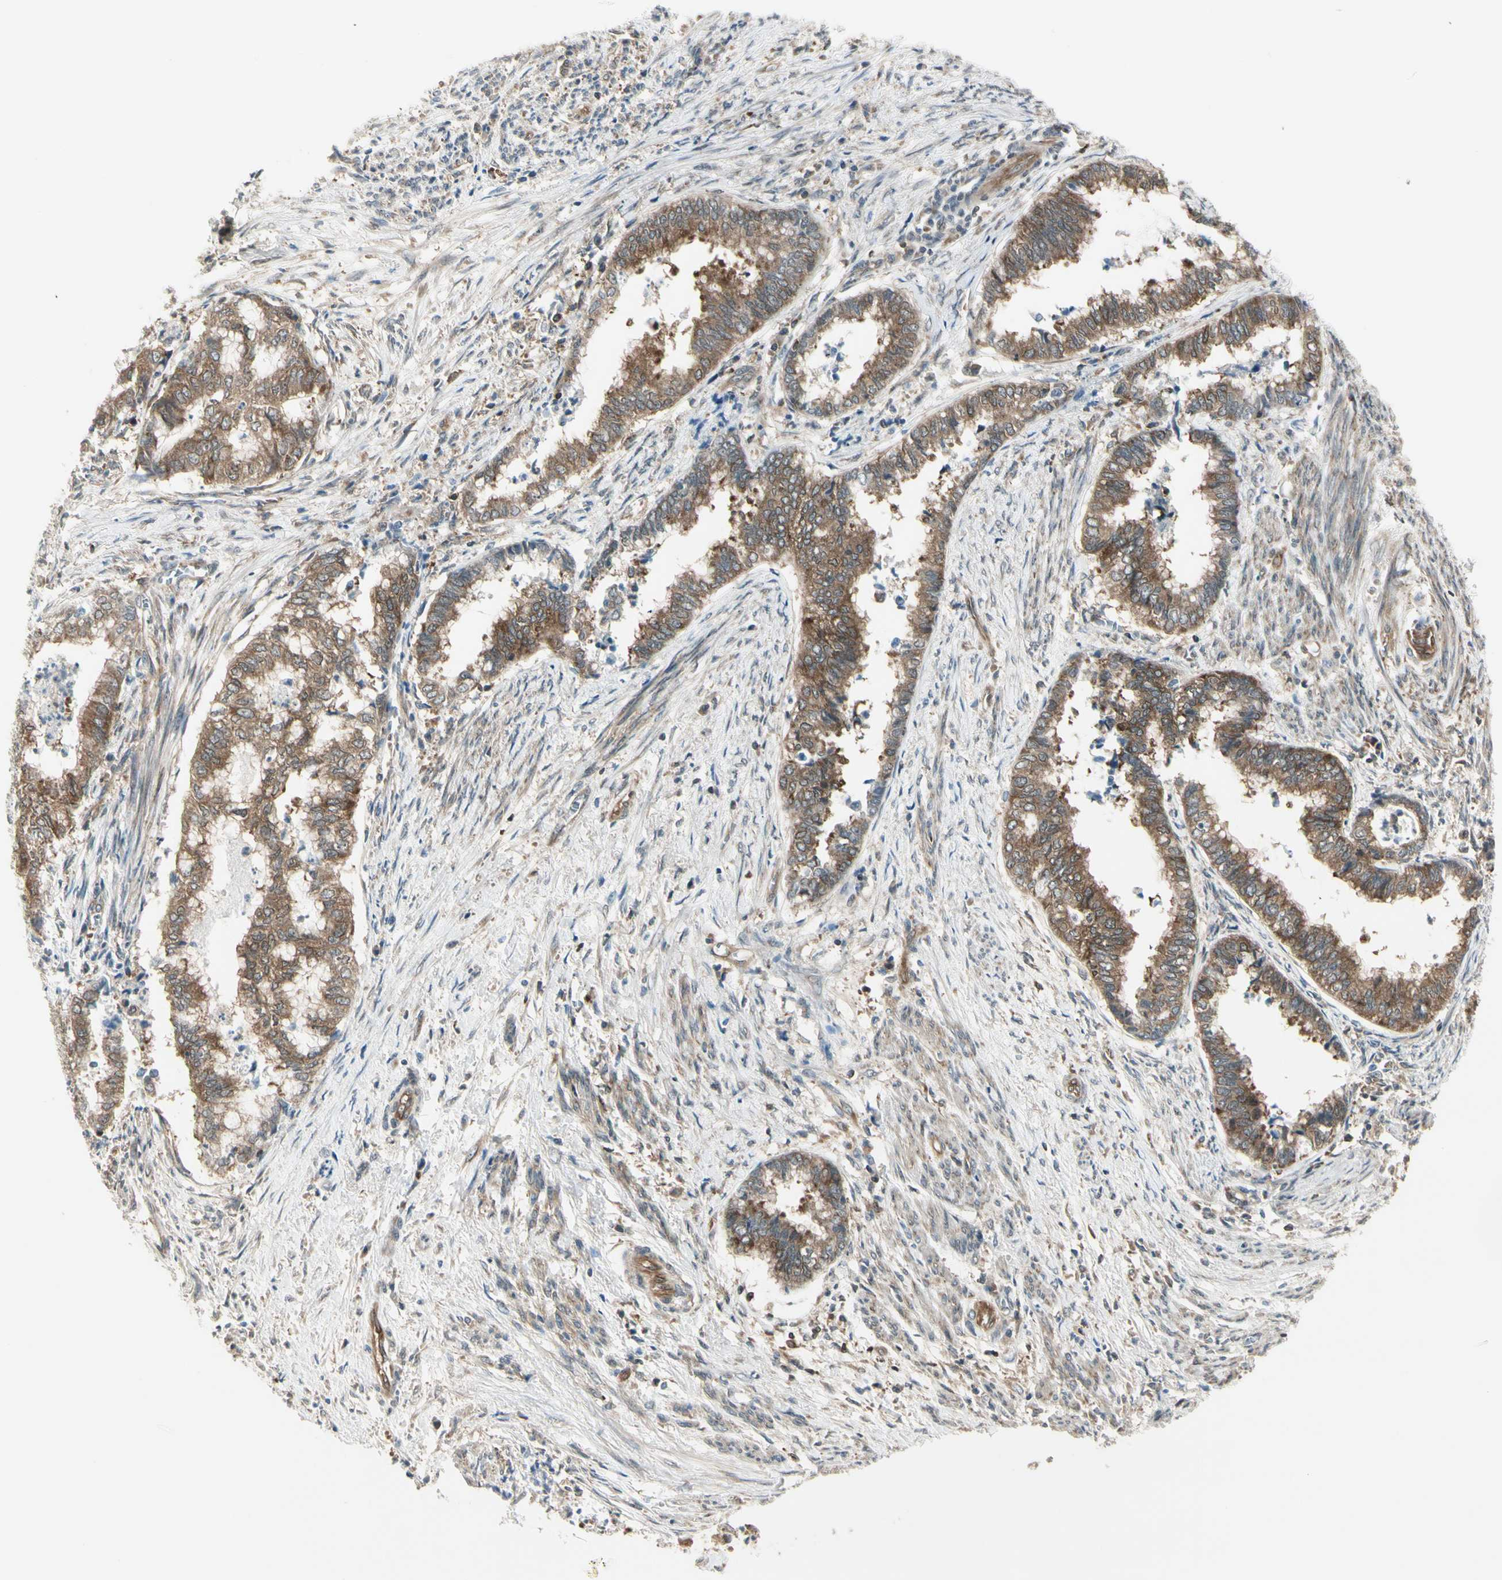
{"staining": {"intensity": "moderate", "quantity": ">75%", "location": "cytoplasmic/membranous"}, "tissue": "endometrial cancer", "cell_type": "Tumor cells", "image_type": "cancer", "snomed": [{"axis": "morphology", "description": "Necrosis, NOS"}, {"axis": "morphology", "description": "Adenocarcinoma, NOS"}, {"axis": "topography", "description": "Endometrium"}], "caption": "This micrograph reveals endometrial adenocarcinoma stained with immunohistochemistry (IHC) to label a protein in brown. The cytoplasmic/membranous of tumor cells show moderate positivity for the protein. Nuclei are counter-stained blue.", "gene": "OXSR1", "patient": {"sex": "female", "age": 79}}